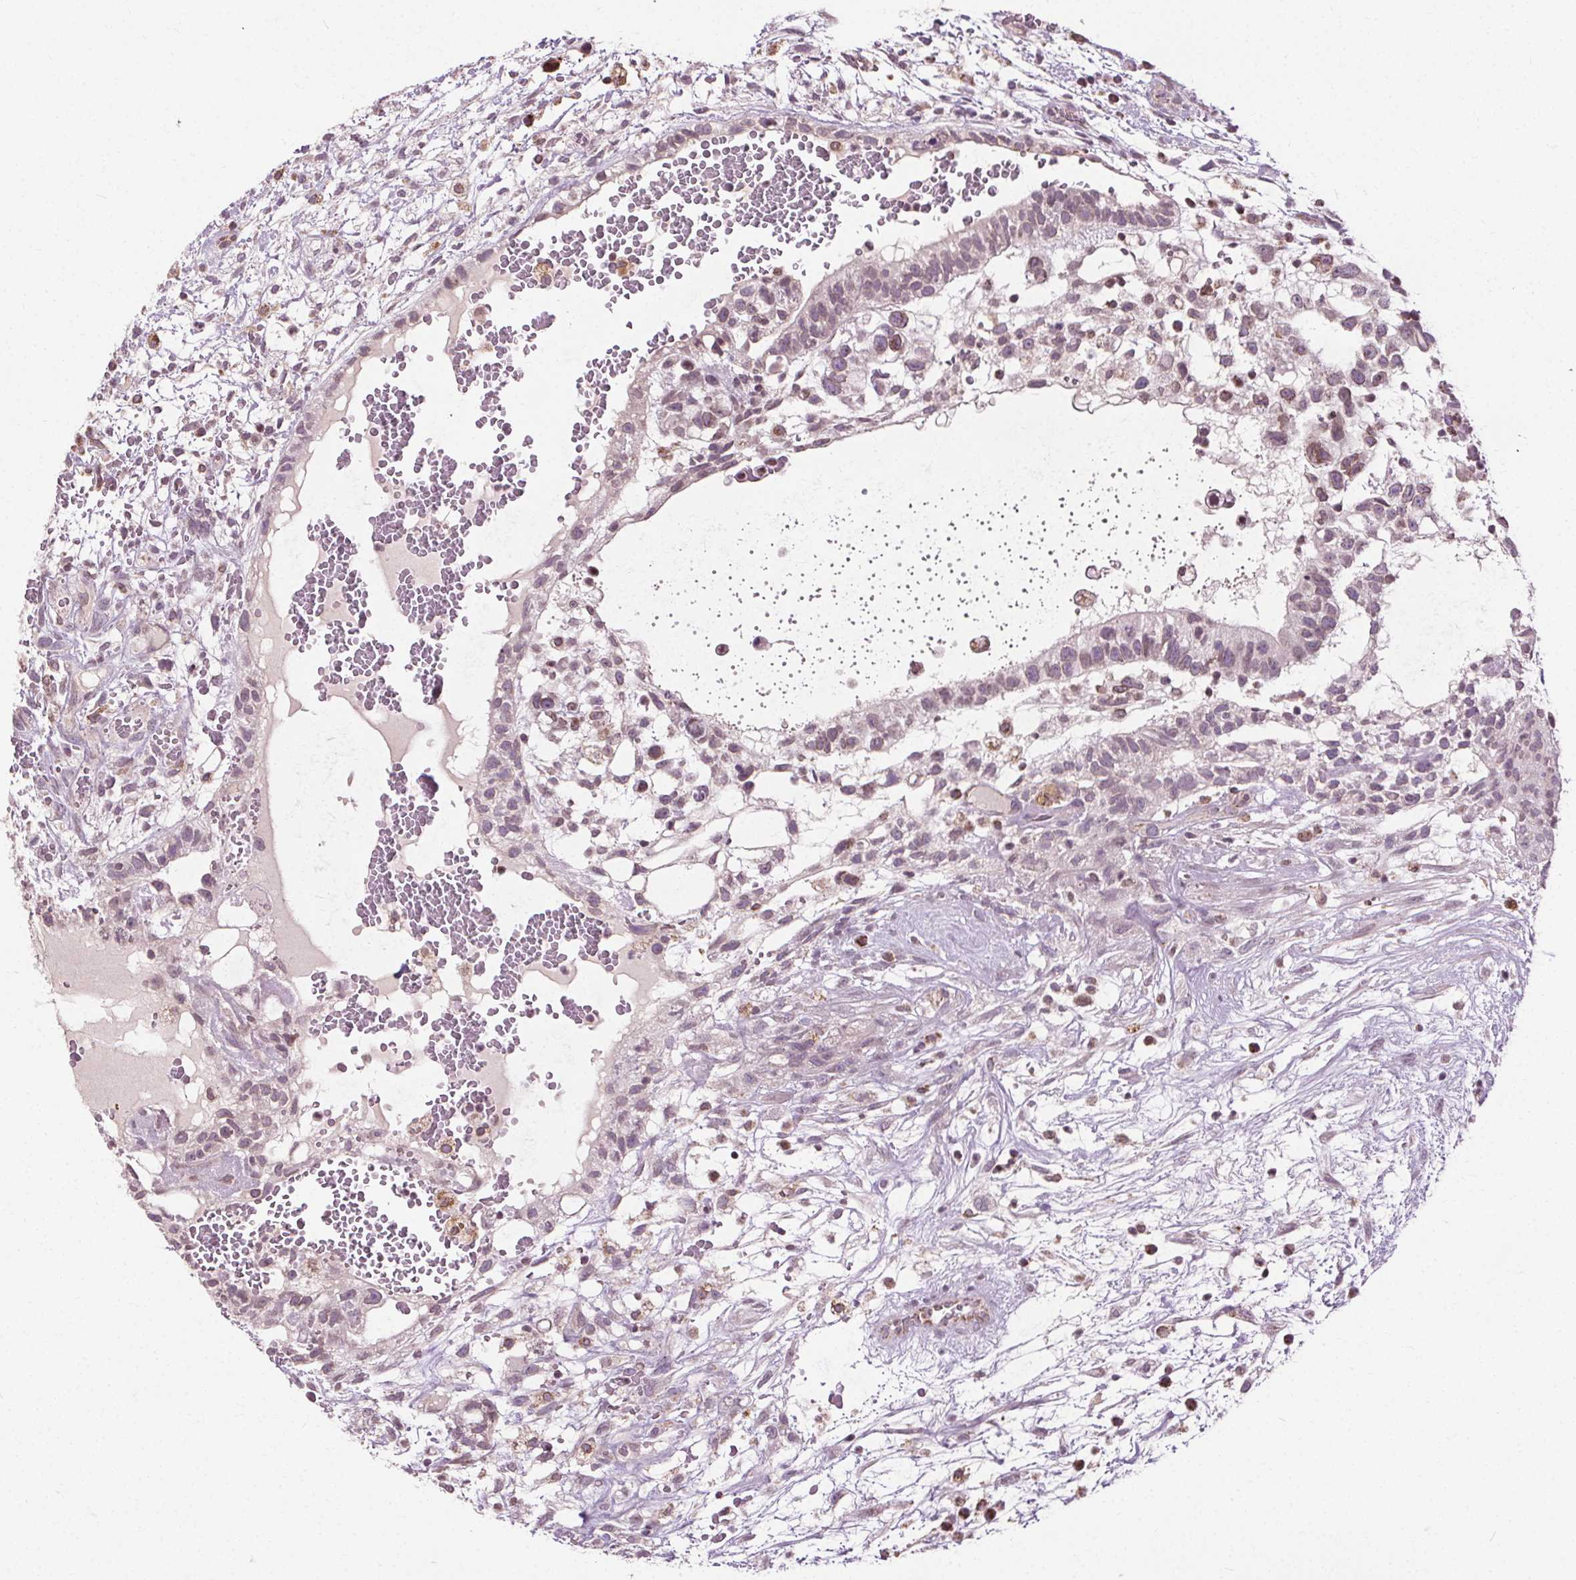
{"staining": {"intensity": "weak", "quantity": "25%-75%", "location": "nuclear"}, "tissue": "testis cancer", "cell_type": "Tumor cells", "image_type": "cancer", "snomed": [{"axis": "morphology", "description": "Normal tissue, NOS"}, {"axis": "morphology", "description": "Carcinoma, Embryonal, NOS"}, {"axis": "topography", "description": "Testis"}], "caption": "This is an image of immunohistochemistry staining of embryonal carcinoma (testis), which shows weak positivity in the nuclear of tumor cells.", "gene": "LFNG", "patient": {"sex": "male", "age": 32}}